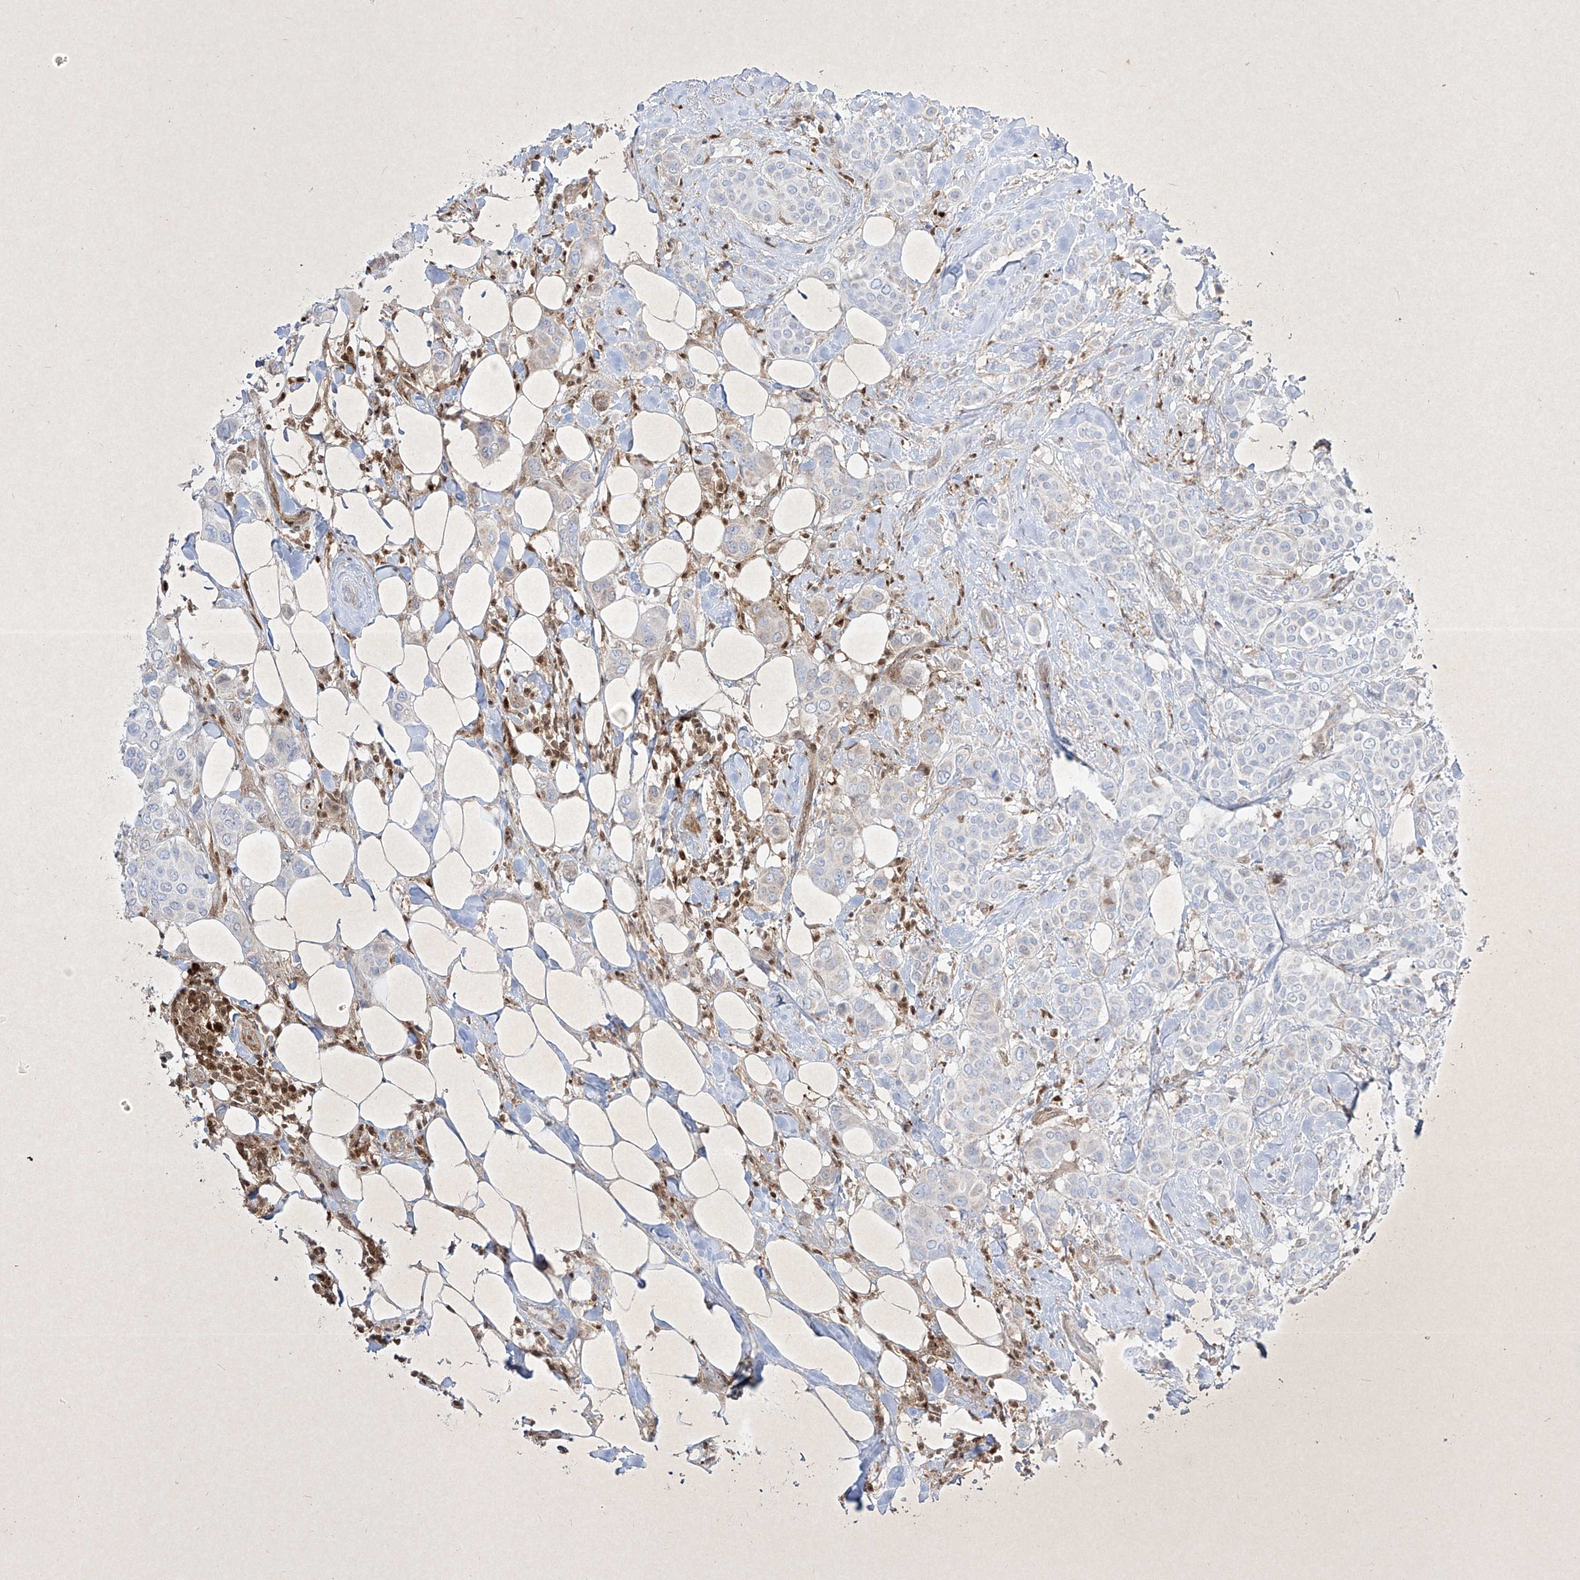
{"staining": {"intensity": "negative", "quantity": "none", "location": "none"}, "tissue": "breast cancer", "cell_type": "Tumor cells", "image_type": "cancer", "snomed": [{"axis": "morphology", "description": "Lobular carcinoma"}, {"axis": "topography", "description": "Breast"}], "caption": "IHC micrograph of breast lobular carcinoma stained for a protein (brown), which demonstrates no expression in tumor cells.", "gene": "PSMB10", "patient": {"sex": "female", "age": 51}}